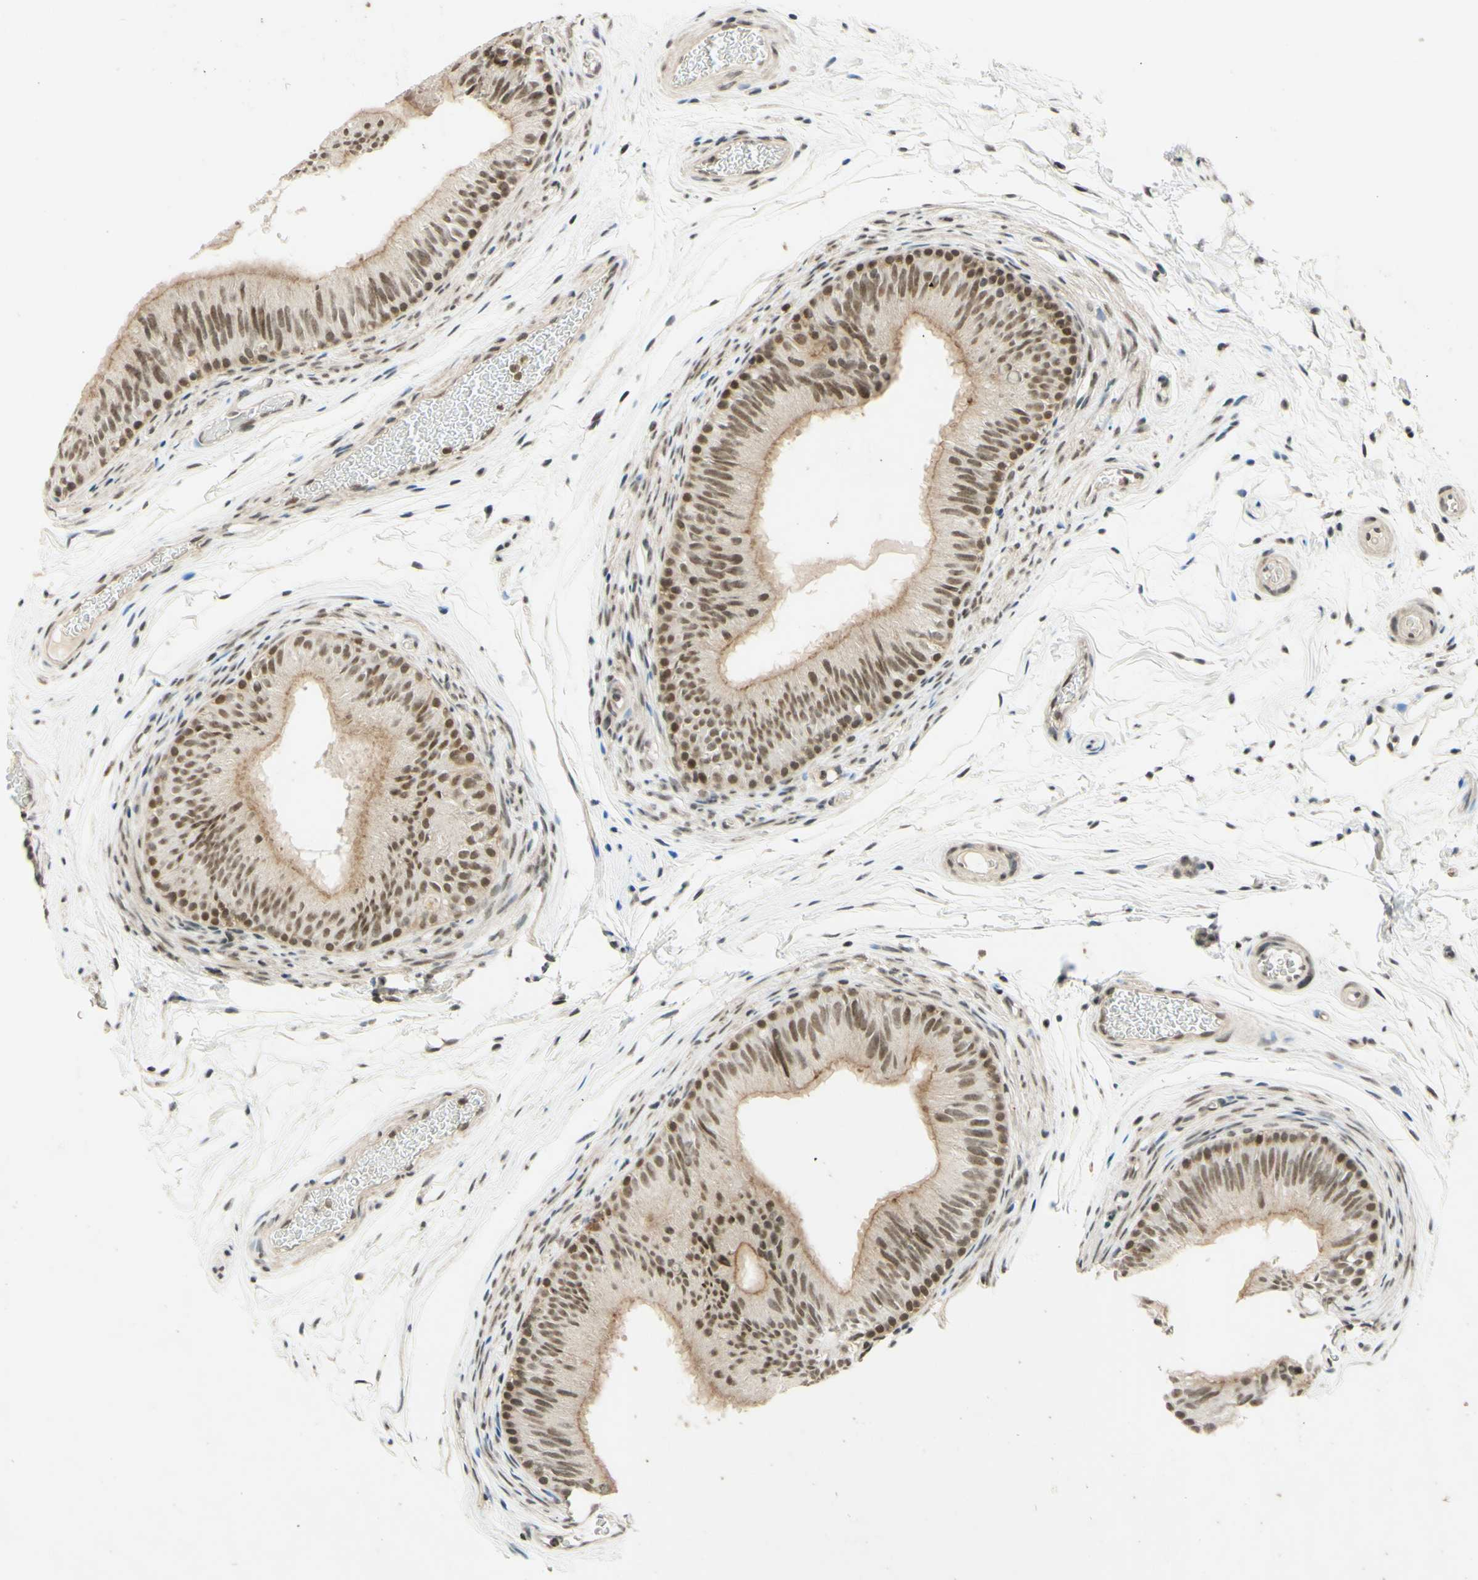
{"staining": {"intensity": "moderate", "quantity": ">75%", "location": "nuclear"}, "tissue": "epididymis", "cell_type": "Glandular cells", "image_type": "normal", "snomed": [{"axis": "morphology", "description": "Normal tissue, NOS"}, {"axis": "topography", "description": "Epididymis"}], "caption": "The immunohistochemical stain labels moderate nuclear positivity in glandular cells of benign epididymis. (Brightfield microscopy of DAB IHC at high magnification).", "gene": "SMARCB1", "patient": {"sex": "male", "age": 36}}